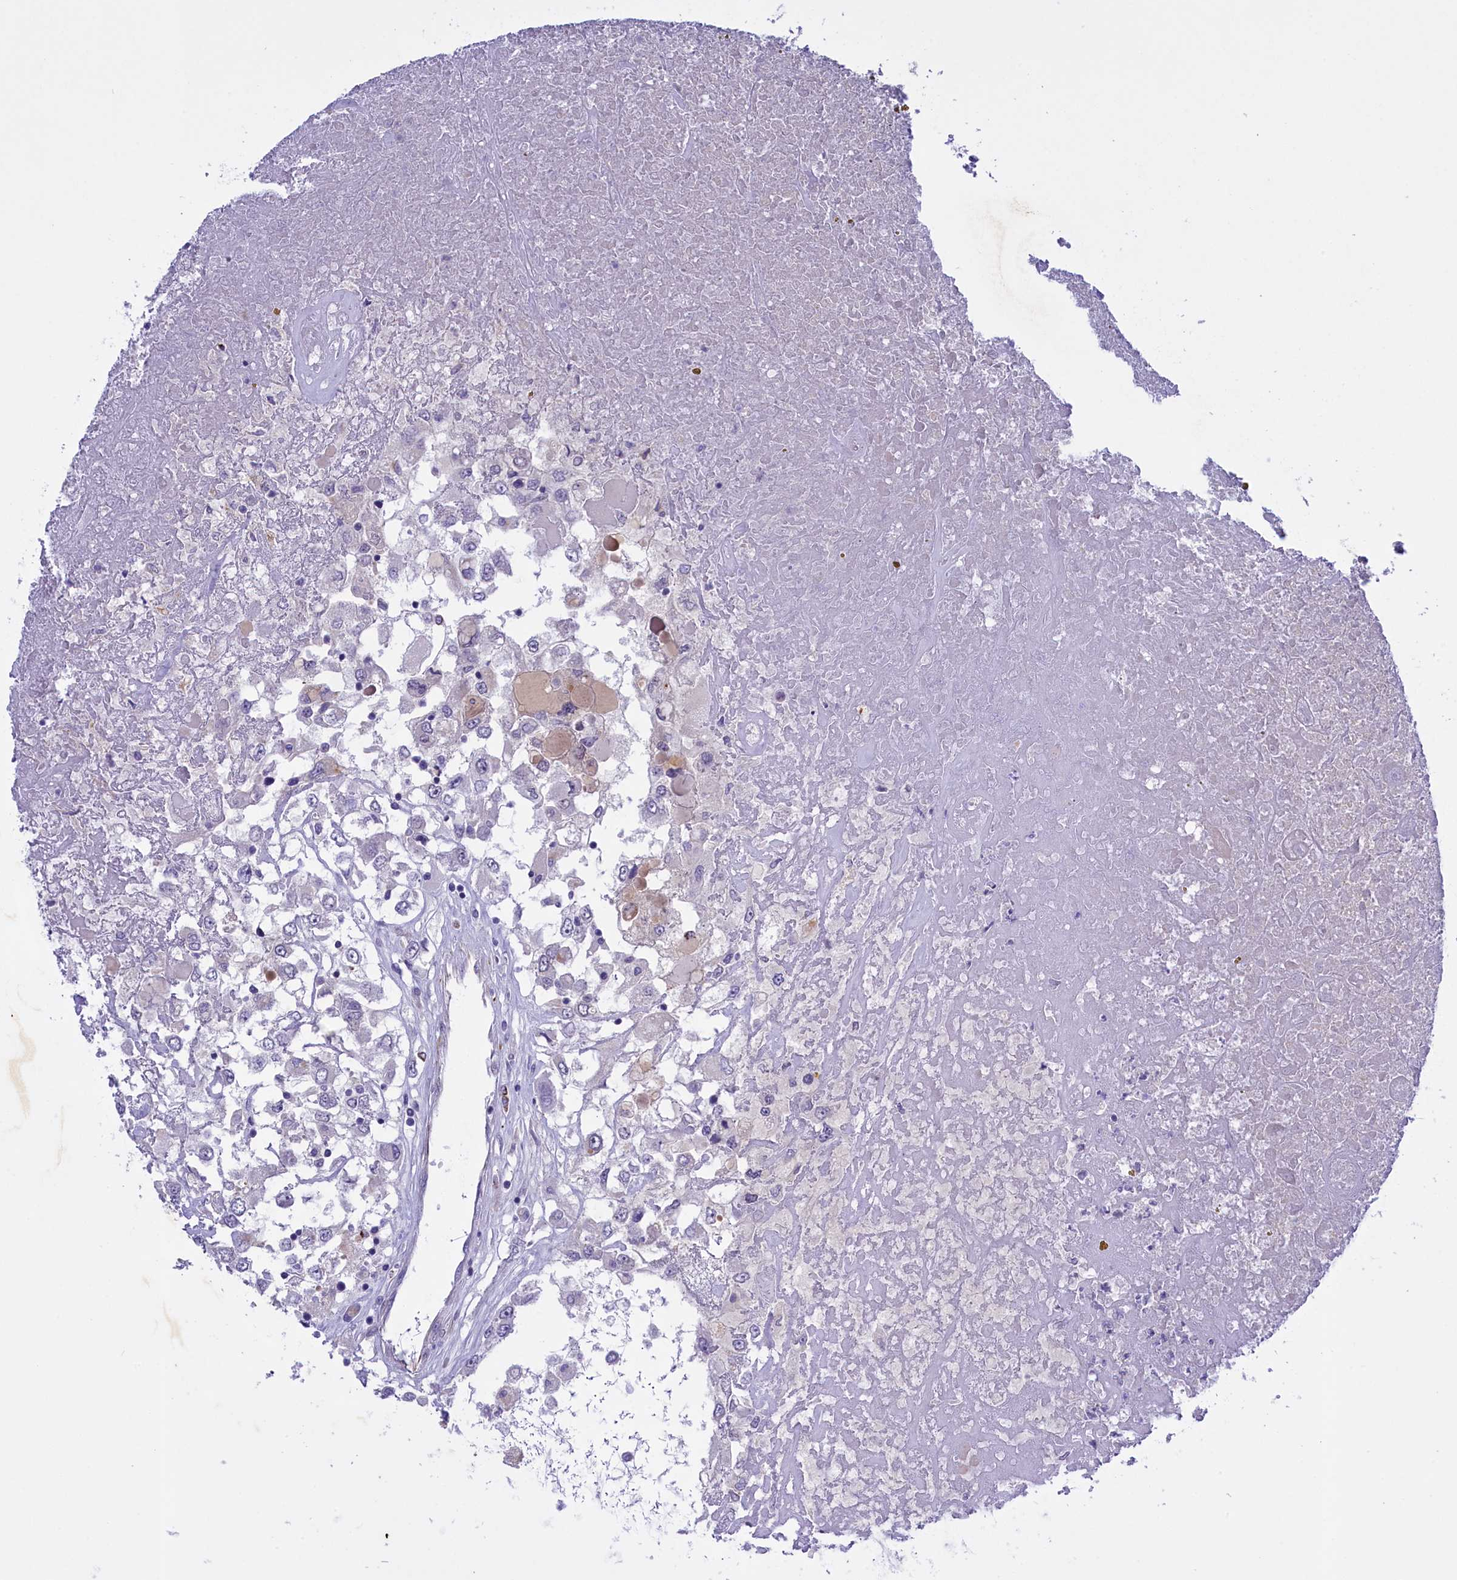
{"staining": {"intensity": "negative", "quantity": "none", "location": "none"}, "tissue": "renal cancer", "cell_type": "Tumor cells", "image_type": "cancer", "snomed": [{"axis": "morphology", "description": "Adenocarcinoma, NOS"}, {"axis": "topography", "description": "Kidney"}], "caption": "Immunohistochemistry image of neoplastic tissue: renal cancer stained with DAB (3,3'-diaminobenzidine) displays no significant protein expression in tumor cells.", "gene": "FAM149B1", "patient": {"sex": "female", "age": 52}}